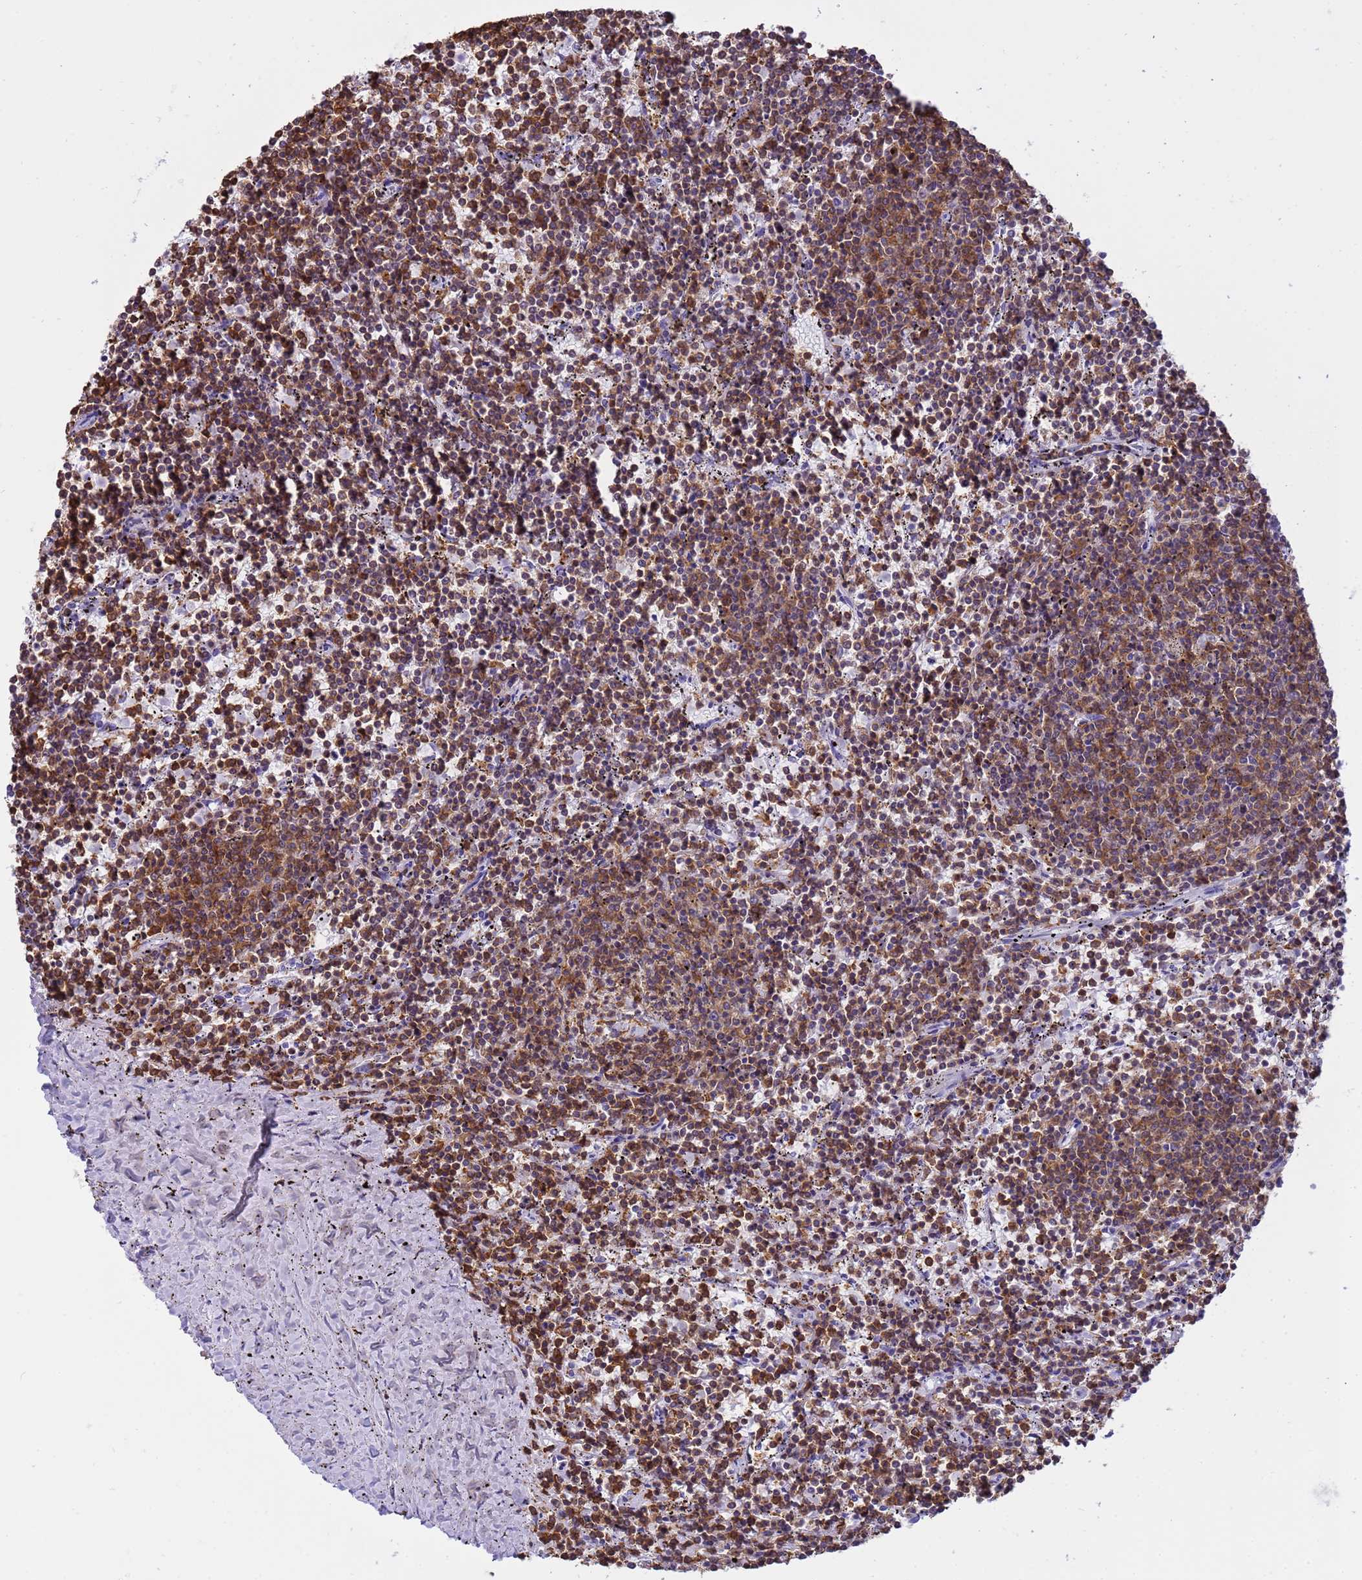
{"staining": {"intensity": "moderate", "quantity": ">75%", "location": "cytoplasmic/membranous"}, "tissue": "lymphoma", "cell_type": "Tumor cells", "image_type": "cancer", "snomed": [{"axis": "morphology", "description": "Malignant lymphoma, non-Hodgkin's type, Low grade"}, {"axis": "topography", "description": "Spleen"}], "caption": "A photomicrograph of malignant lymphoma, non-Hodgkin's type (low-grade) stained for a protein reveals moderate cytoplasmic/membranous brown staining in tumor cells.", "gene": "IRF5", "patient": {"sex": "female", "age": 50}}